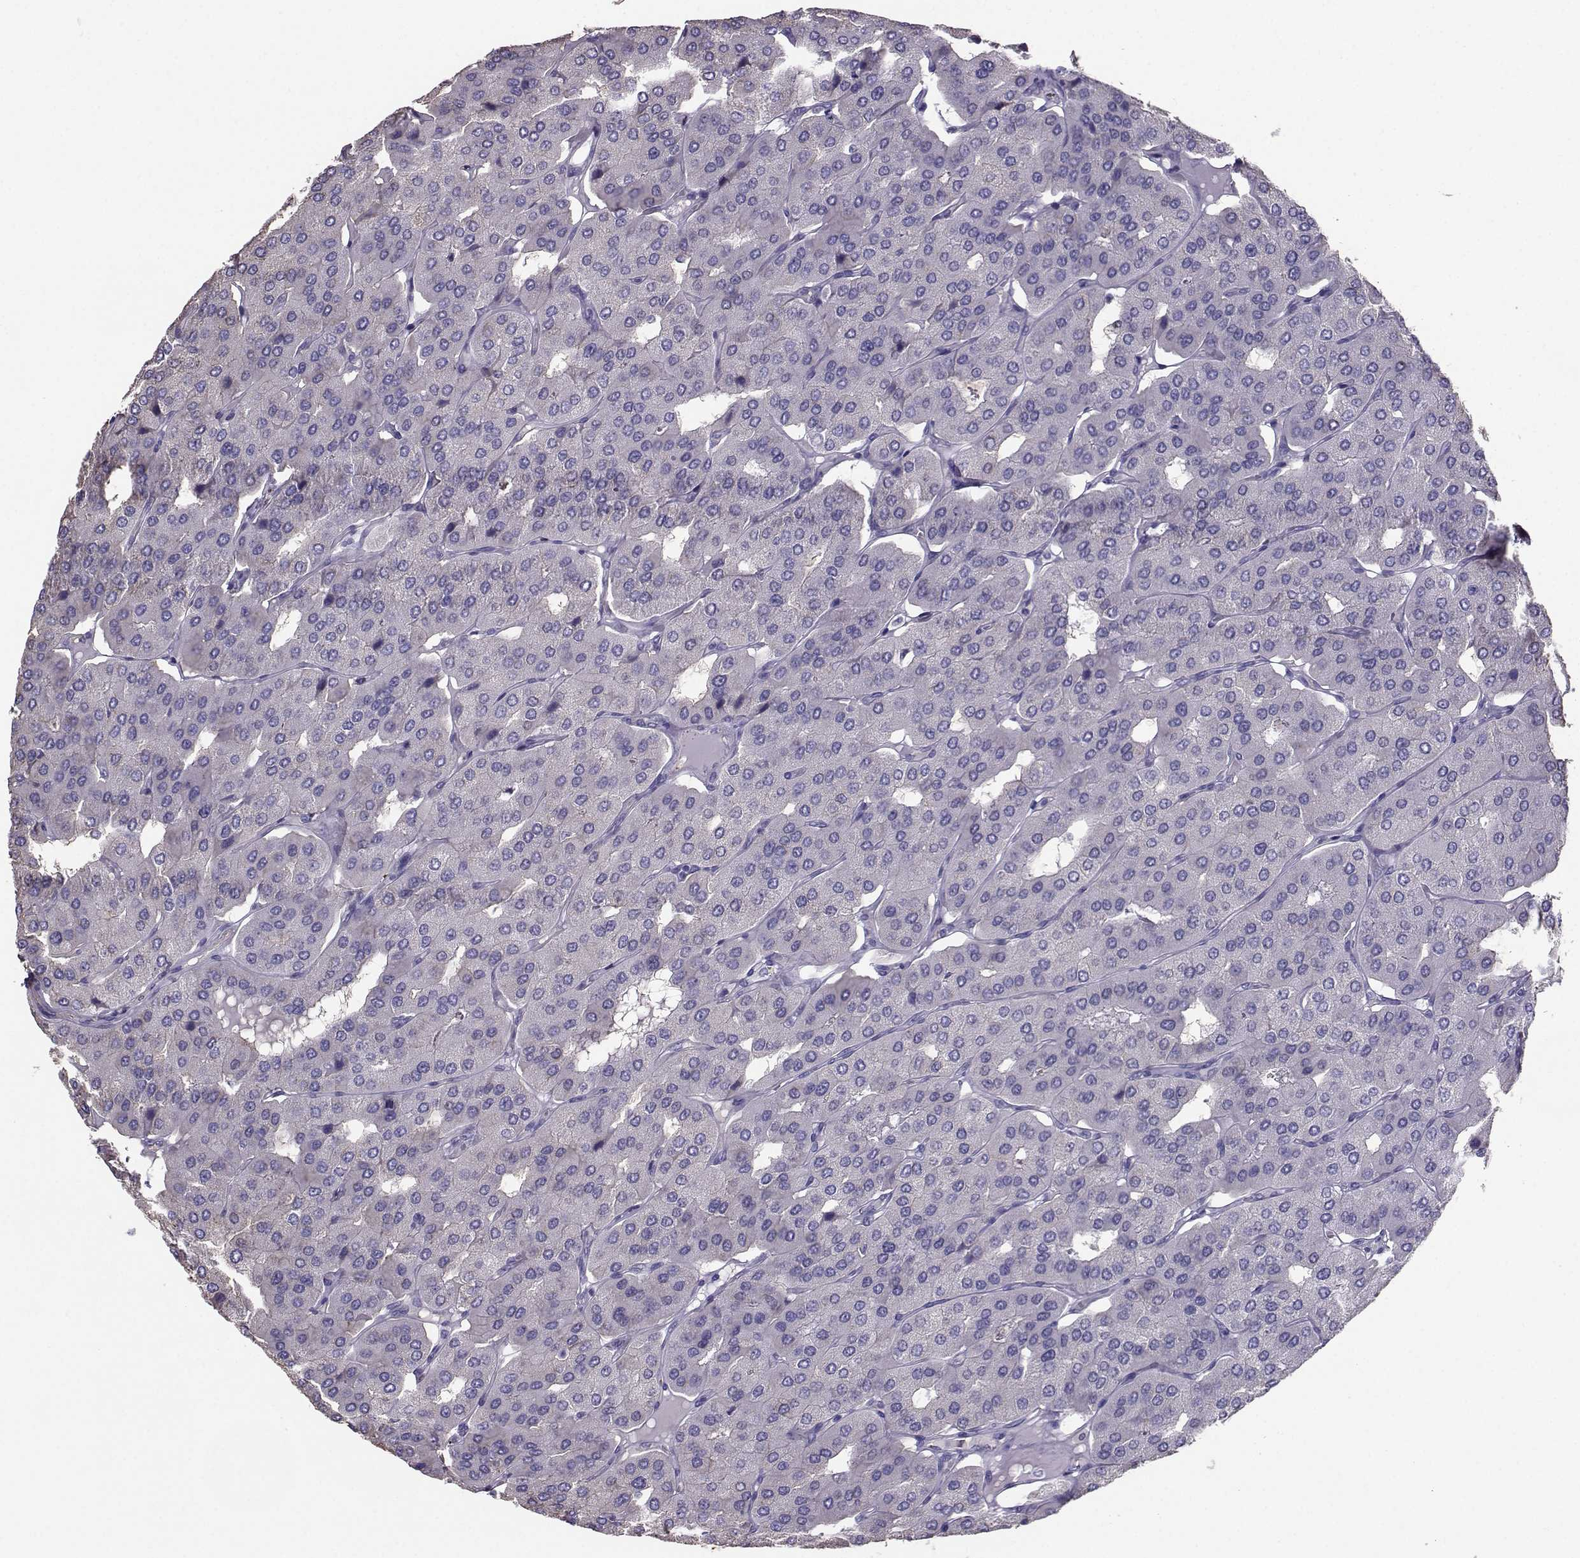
{"staining": {"intensity": "negative", "quantity": "none", "location": "none"}, "tissue": "parathyroid gland", "cell_type": "Glandular cells", "image_type": "normal", "snomed": [{"axis": "morphology", "description": "Normal tissue, NOS"}, {"axis": "morphology", "description": "Adenoma, NOS"}, {"axis": "topography", "description": "Parathyroid gland"}], "caption": "High power microscopy image of an immunohistochemistry photomicrograph of benign parathyroid gland, revealing no significant expression in glandular cells.", "gene": "CLUL1", "patient": {"sex": "female", "age": 86}}